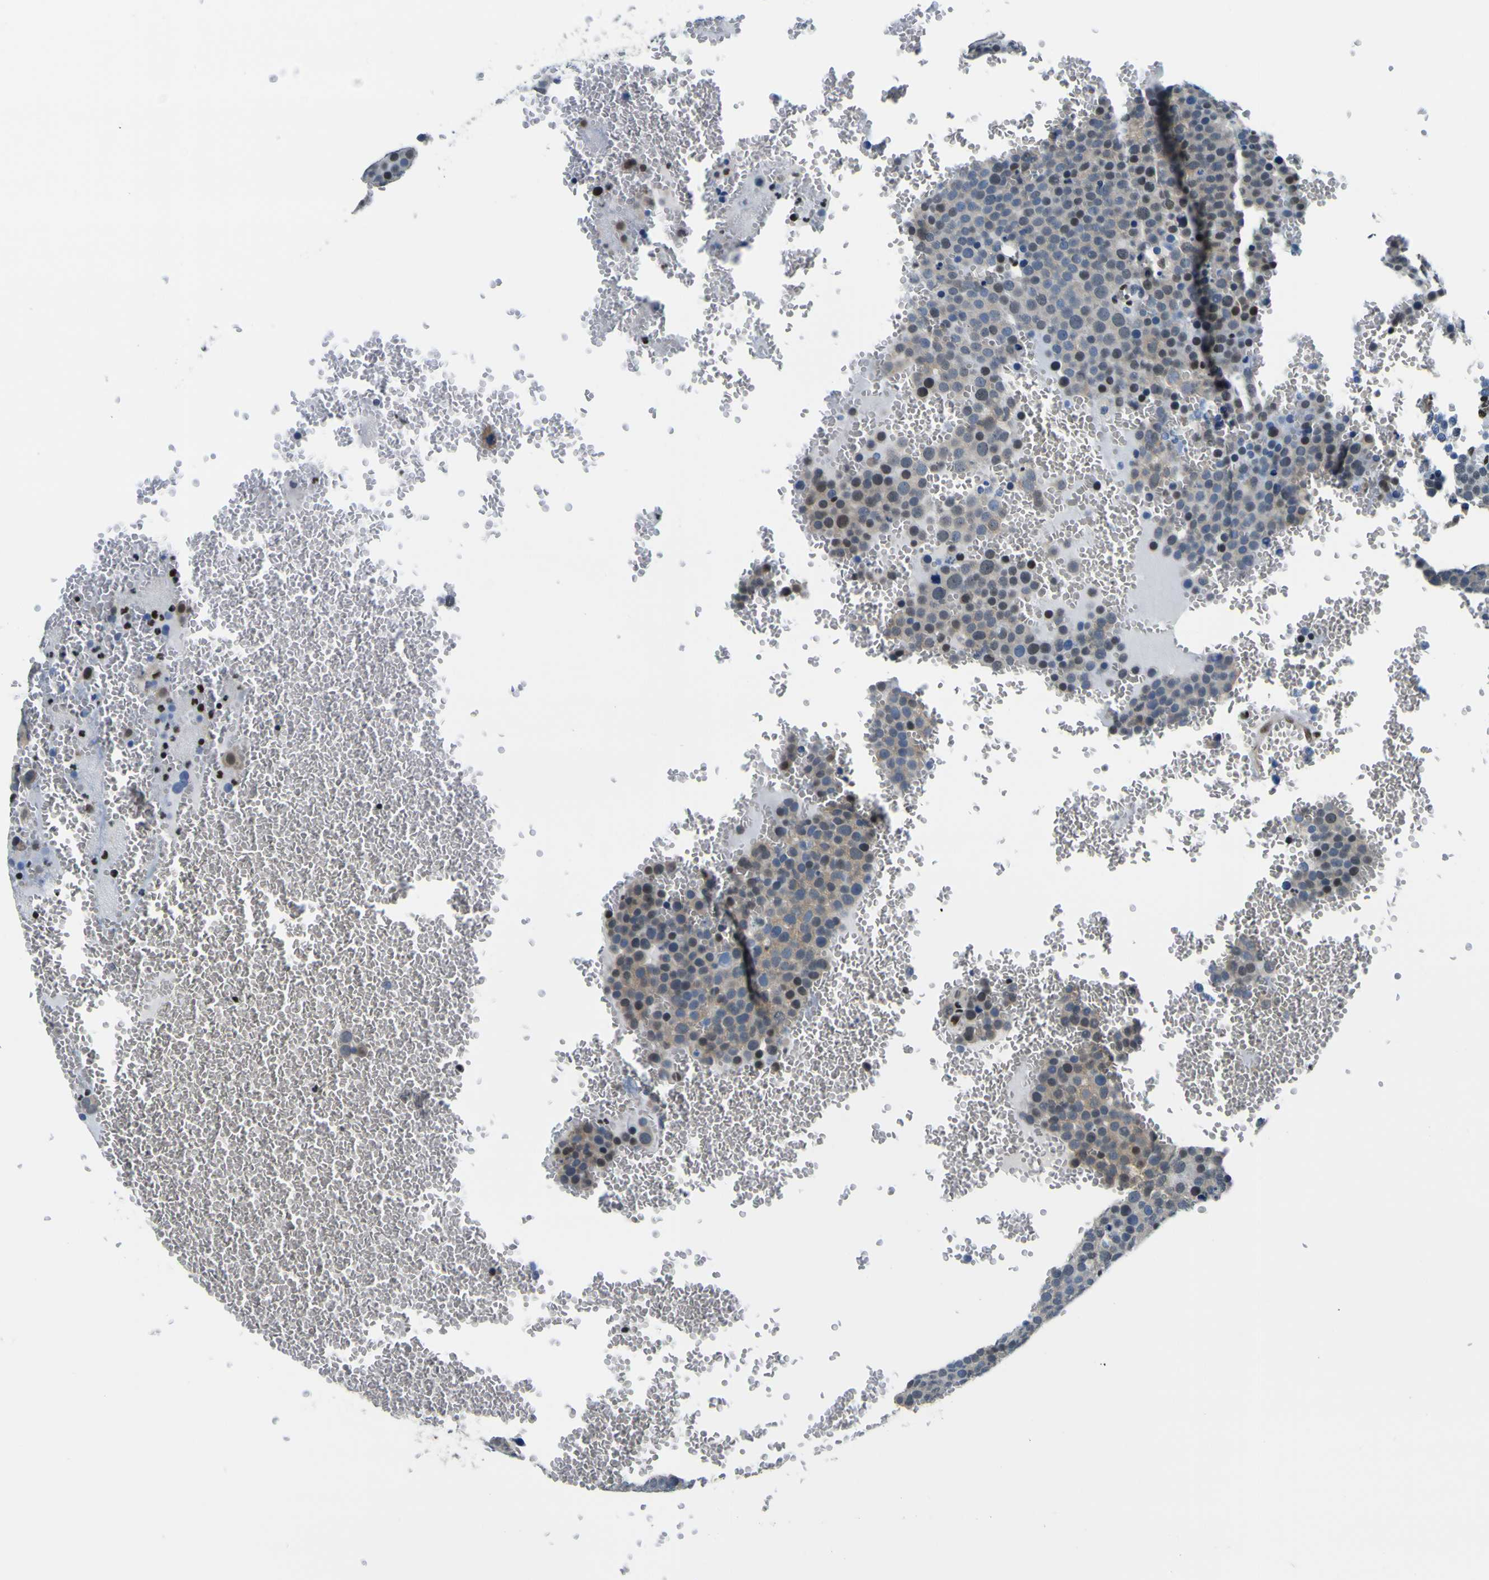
{"staining": {"intensity": "moderate", "quantity": "<25%", "location": "cytoplasmic/membranous,nuclear"}, "tissue": "testis cancer", "cell_type": "Tumor cells", "image_type": "cancer", "snomed": [{"axis": "morphology", "description": "Seminoma, NOS"}, {"axis": "topography", "description": "Testis"}], "caption": "A histopathology image showing moderate cytoplasmic/membranous and nuclear positivity in about <25% of tumor cells in testis cancer (seminoma), as visualized by brown immunohistochemical staining.", "gene": "SP1", "patient": {"sex": "male", "age": 71}}